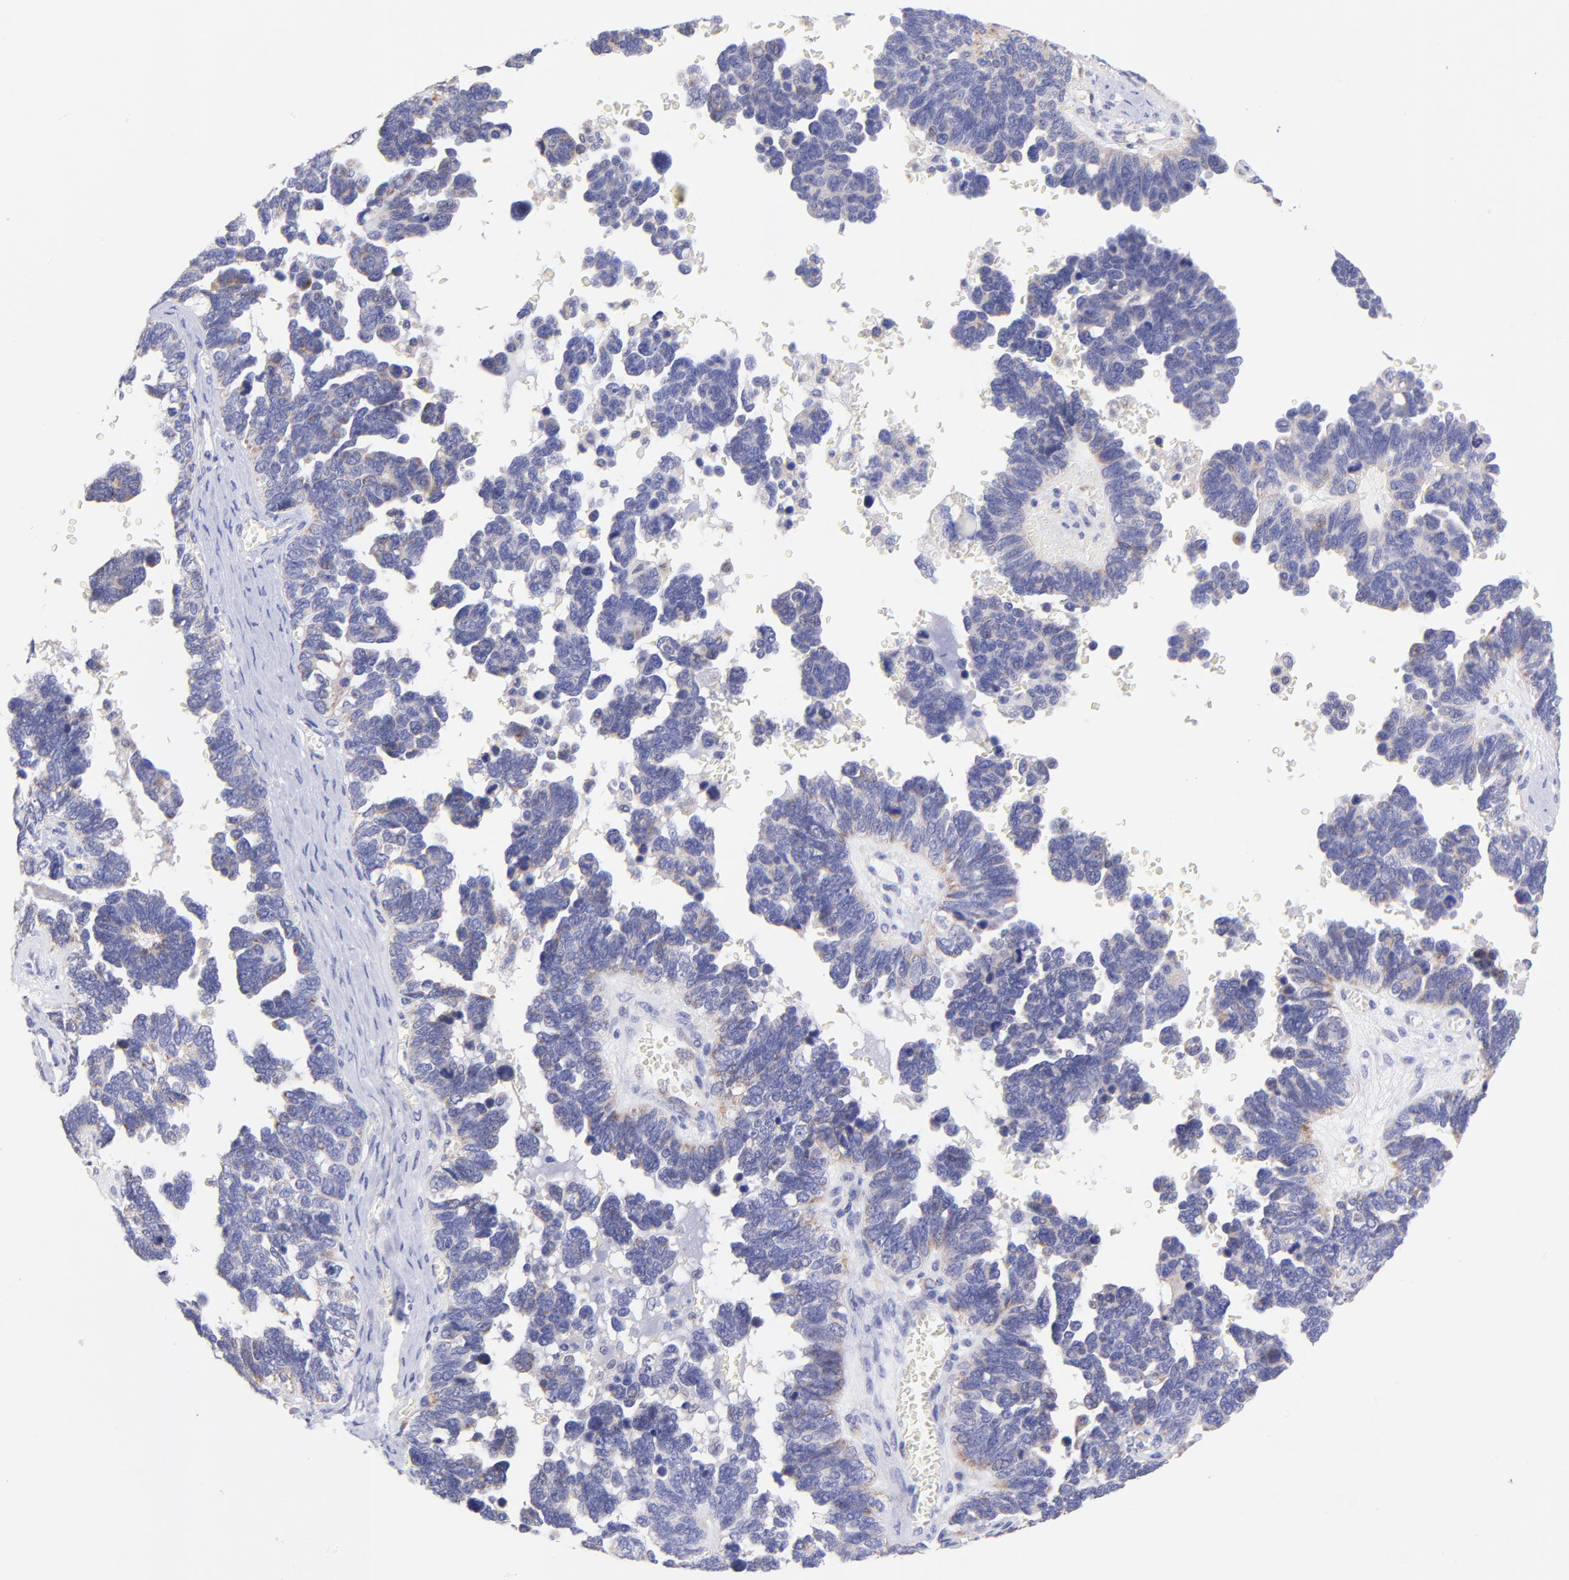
{"staining": {"intensity": "moderate", "quantity": "<25%", "location": "cytoplasmic/membranous"}, "tissue": "ovarian cancer", "cell_type": "Tumor cells", "image_type": "cancer", "snomed": [{"axis": "morphology", "description": "Cystadenocarcinoma, serous, NOS"}, {"axis": "topography", "description": "Ovary"}], "caption": "Approximately <25% of tumor cells in human ovarian cancer (serous cystadenocarcinoma) reveal moderate cytoplasmic/membranous protein staining as visualized by brown immunohistochemical staining.", "gene": "NDUFB7", "patient": {"sex": "female", "age": 69}}